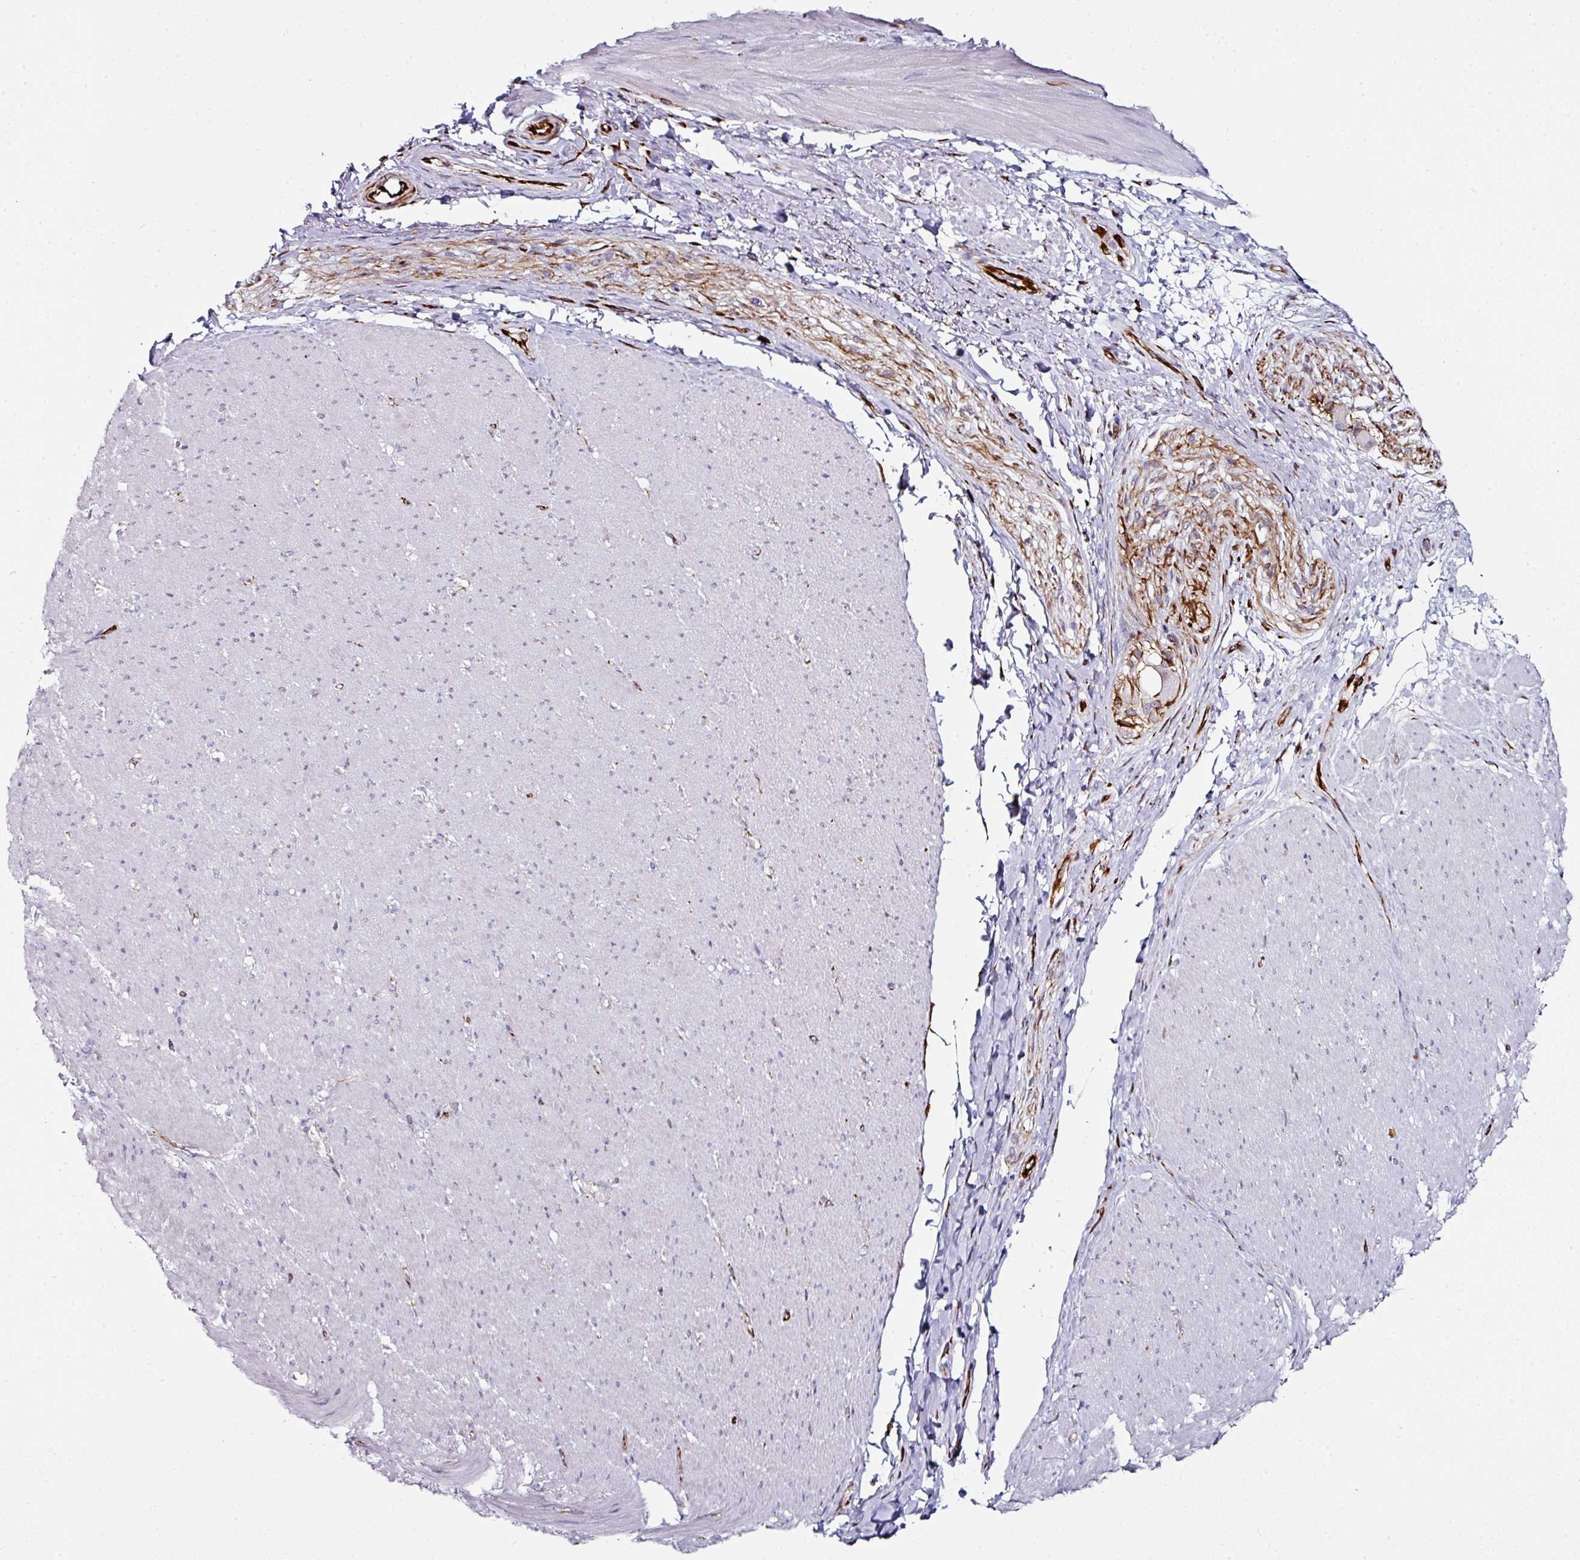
{"staining": {"intensity": "negative", "quantity": "none", "location": "none"}, "tissue": "smooth muscle", "cell_type": "Smooth muscle cells", "image_type": "normal", "snomed": [{"axis": "morphology", "description": "Normal tissue, NOS"}, {"axis": "topography", "description": "Smooth muscle"}, {"axis": "topography", "description": "Rectum"}], "caption": "Protein analysis of benign smooth muscle shows no significant expression in smooth muscle cells.", "gene": "TMPRSS9", "patient": {"sex": "male", "age": 53}}